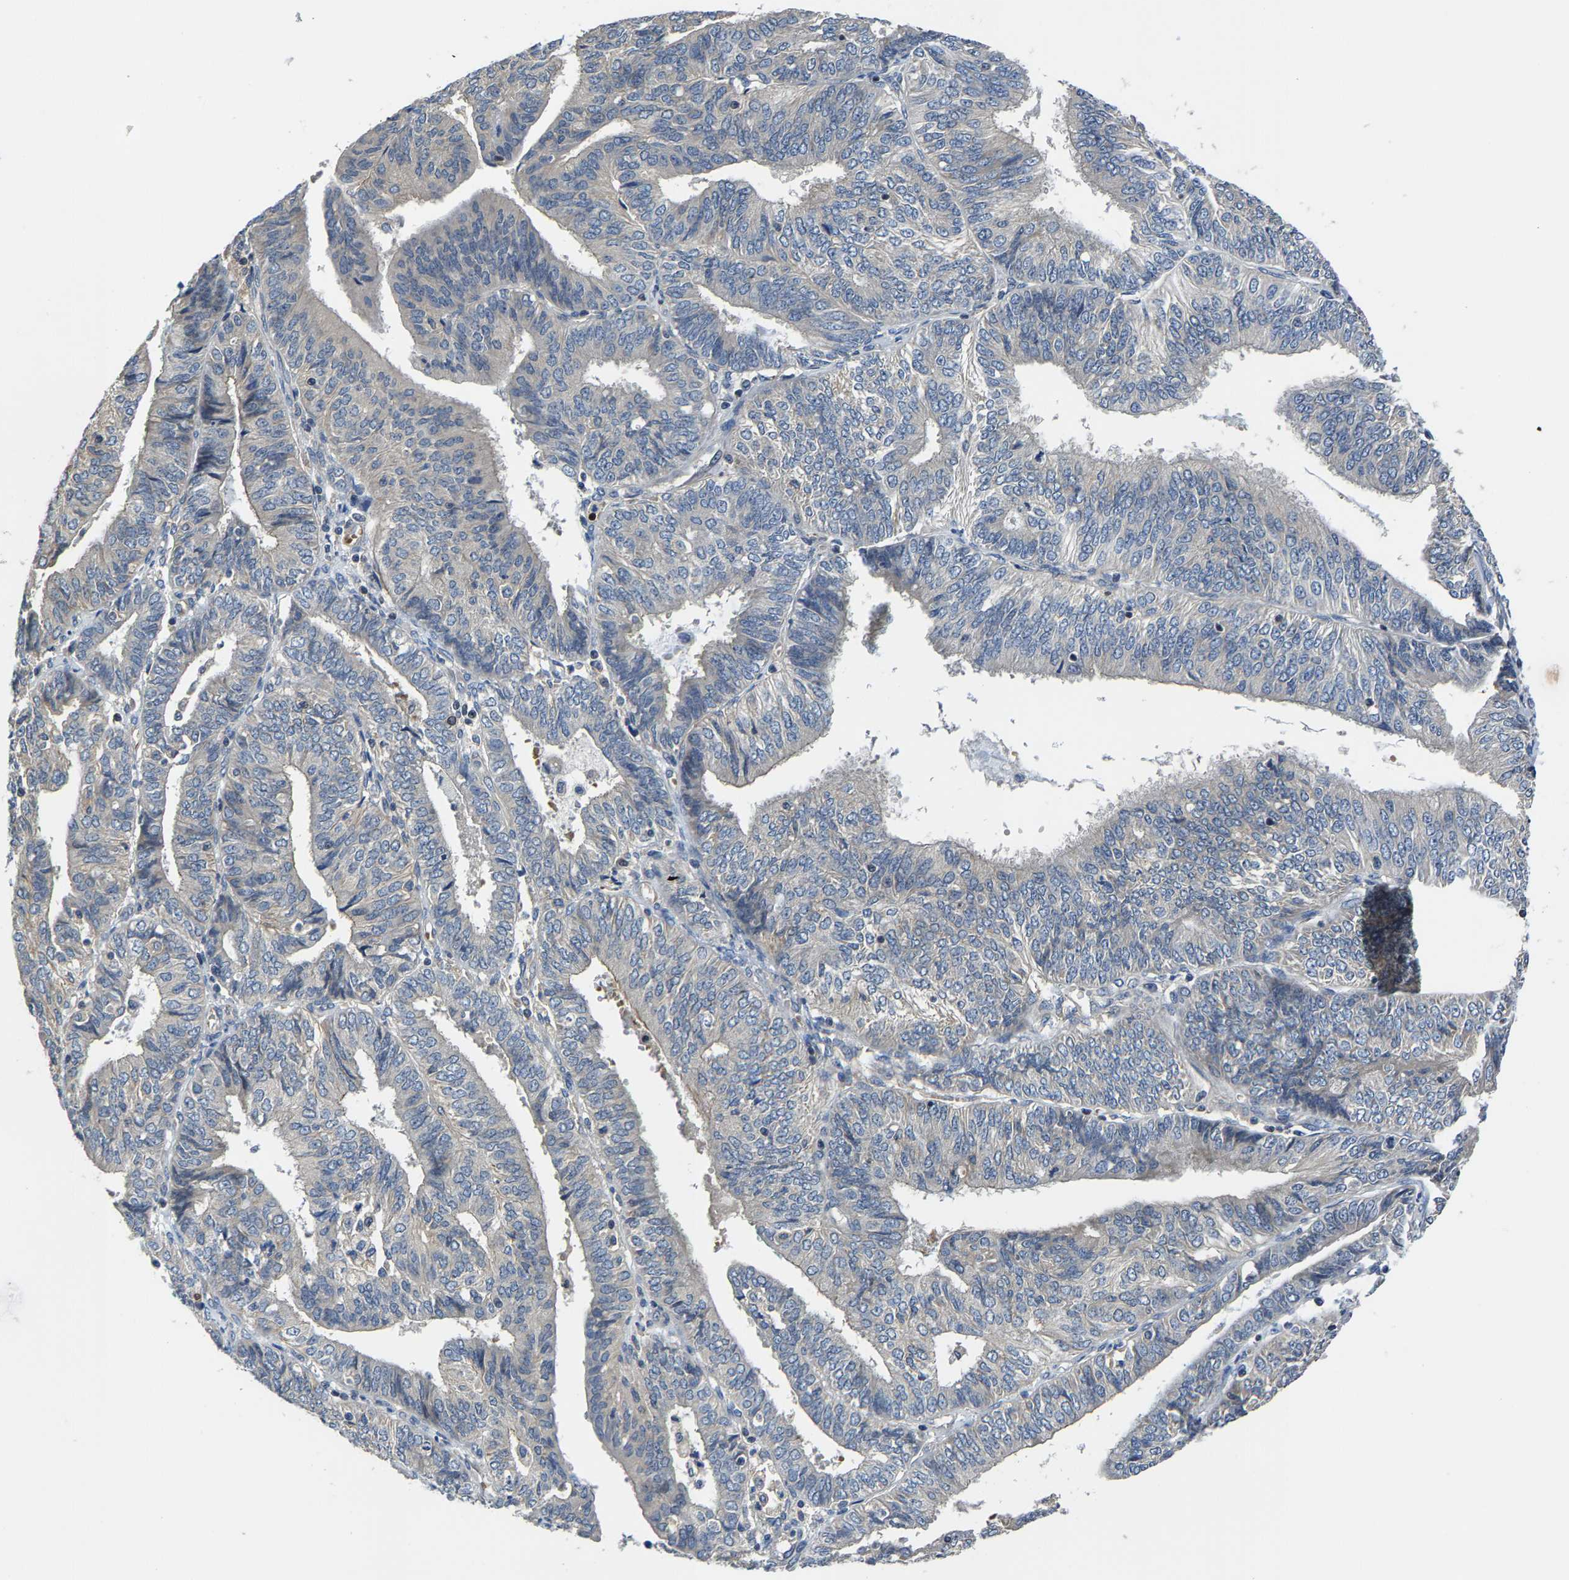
{"staining": {"intensity": "negative", "quantity": "none", "location": "none"}, "tissue": "endometrial cancer", "cell_type": "Tumor cells", "image_type": "cancer", "snomed": [{"axis": "morphology", "description": "Adenocarcinoma, NOS"}, {"axis": "topography", "description": "Endometrium"}], "caption": "Immunohistochemistry image of neoplastic tissue: endometrial cancer (adenocarcinoma) stained with DAB displays no significant protein staining in tumor cells.", "gene": "AGBL3", "patient": {"sex": "female", "age": 58}}